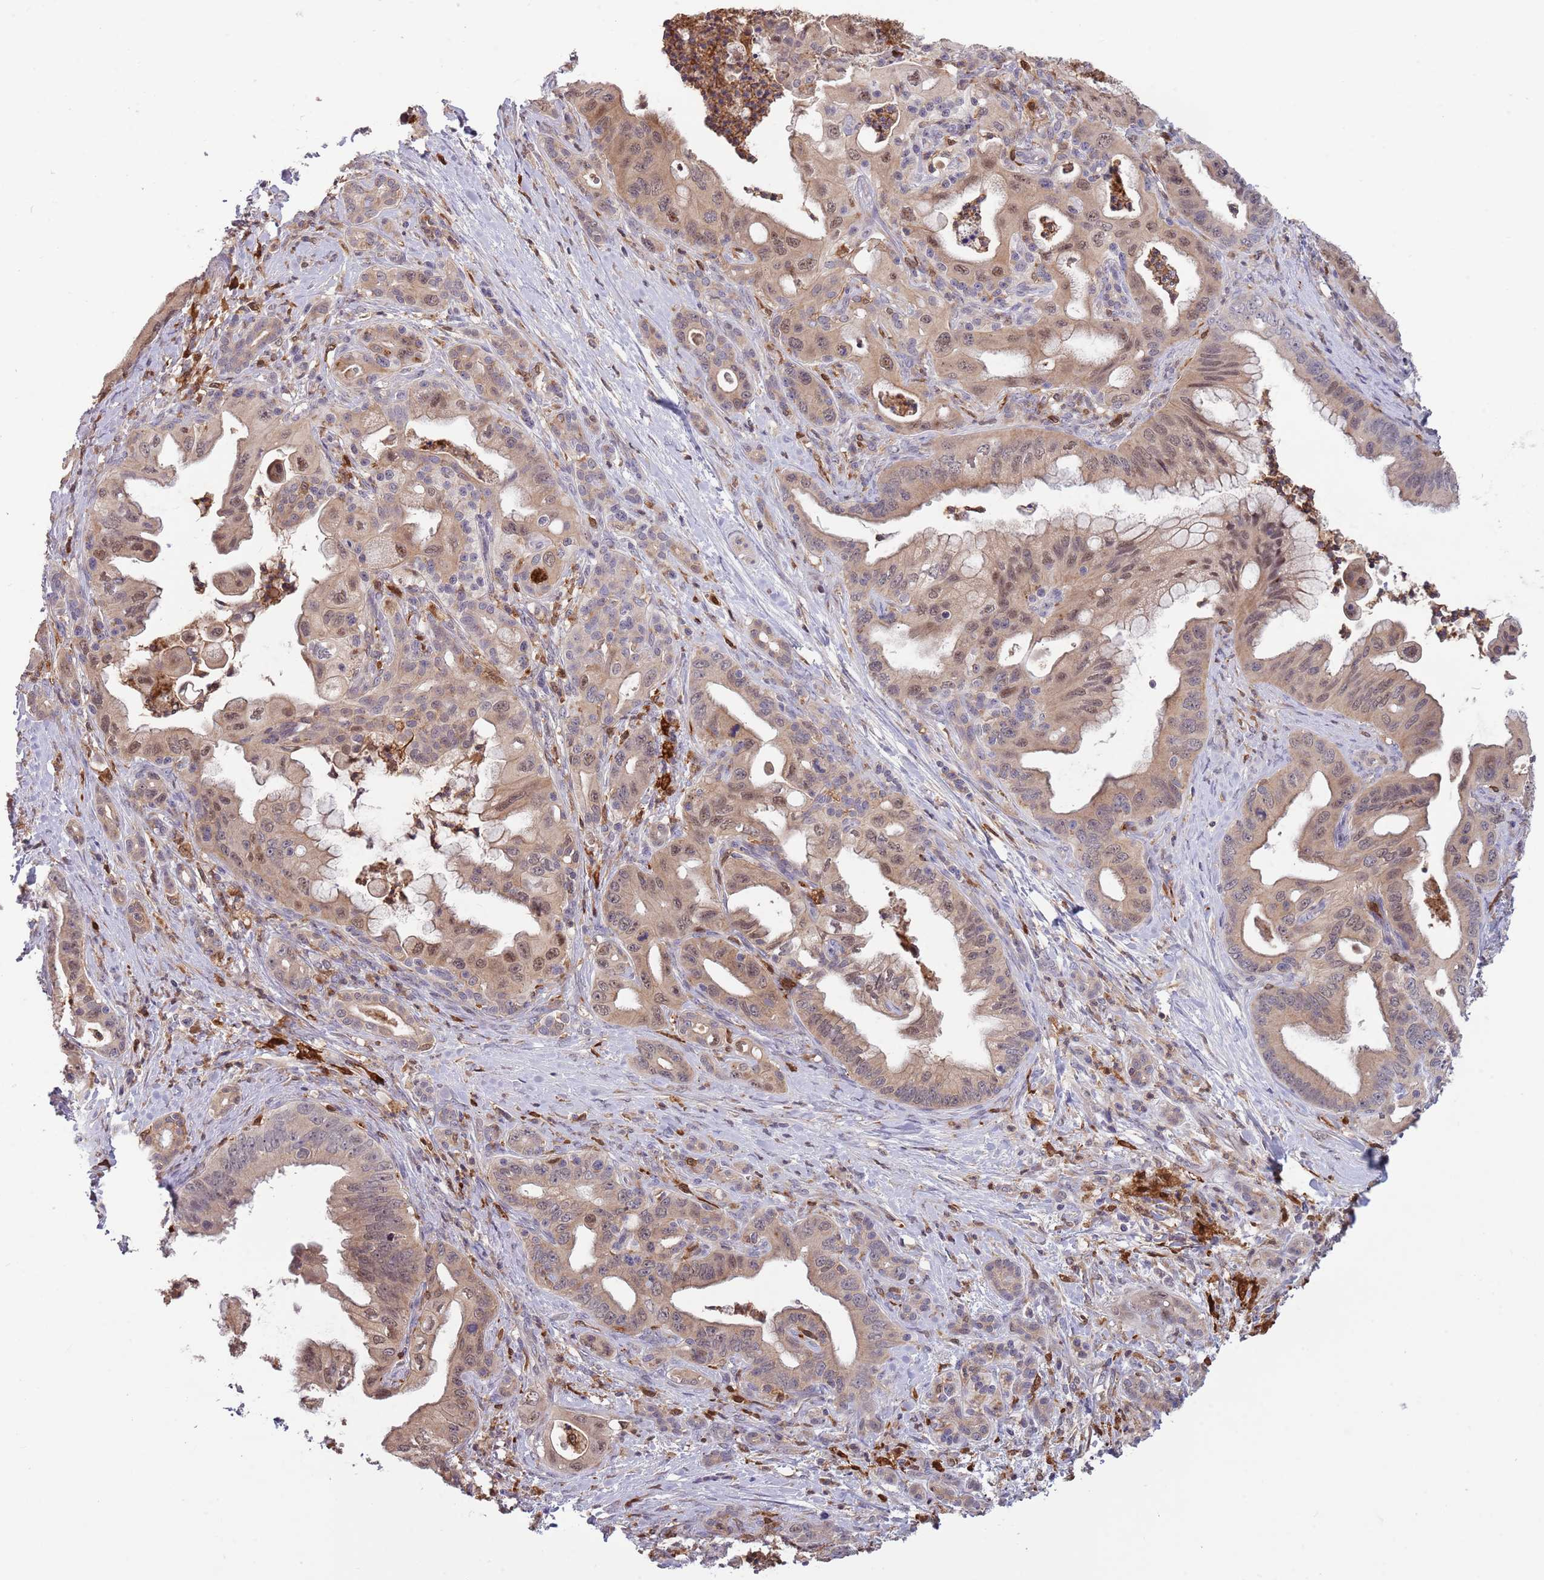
{"staining": {"intensity": "weak", "quantity": "25%-75%", "location": "cytoplasmic/membranous,nuclear"}, "tissue": "pancreatic cancer", "cell_type": "Tumor cells", "image_type": "cancer", "snomed": [{"axis": "morphology", "description": "Adenocarcinoma, NOS"}, {"axis": "topography", "description": "Pancreas"}], "caption": "Immunohistochemical staining of human pancreatic cancer (adenocarcinoma) displays weak cytoplasmic/membranous and nuclear protein positivity in about 25%-75% of tumor cells. (DAB (3,3'-diaminobenzidine) IHC with brightfield microscopy, high magnification).", "gene": "CCNJL", "patient": {"sex": "male", "age": 58}}